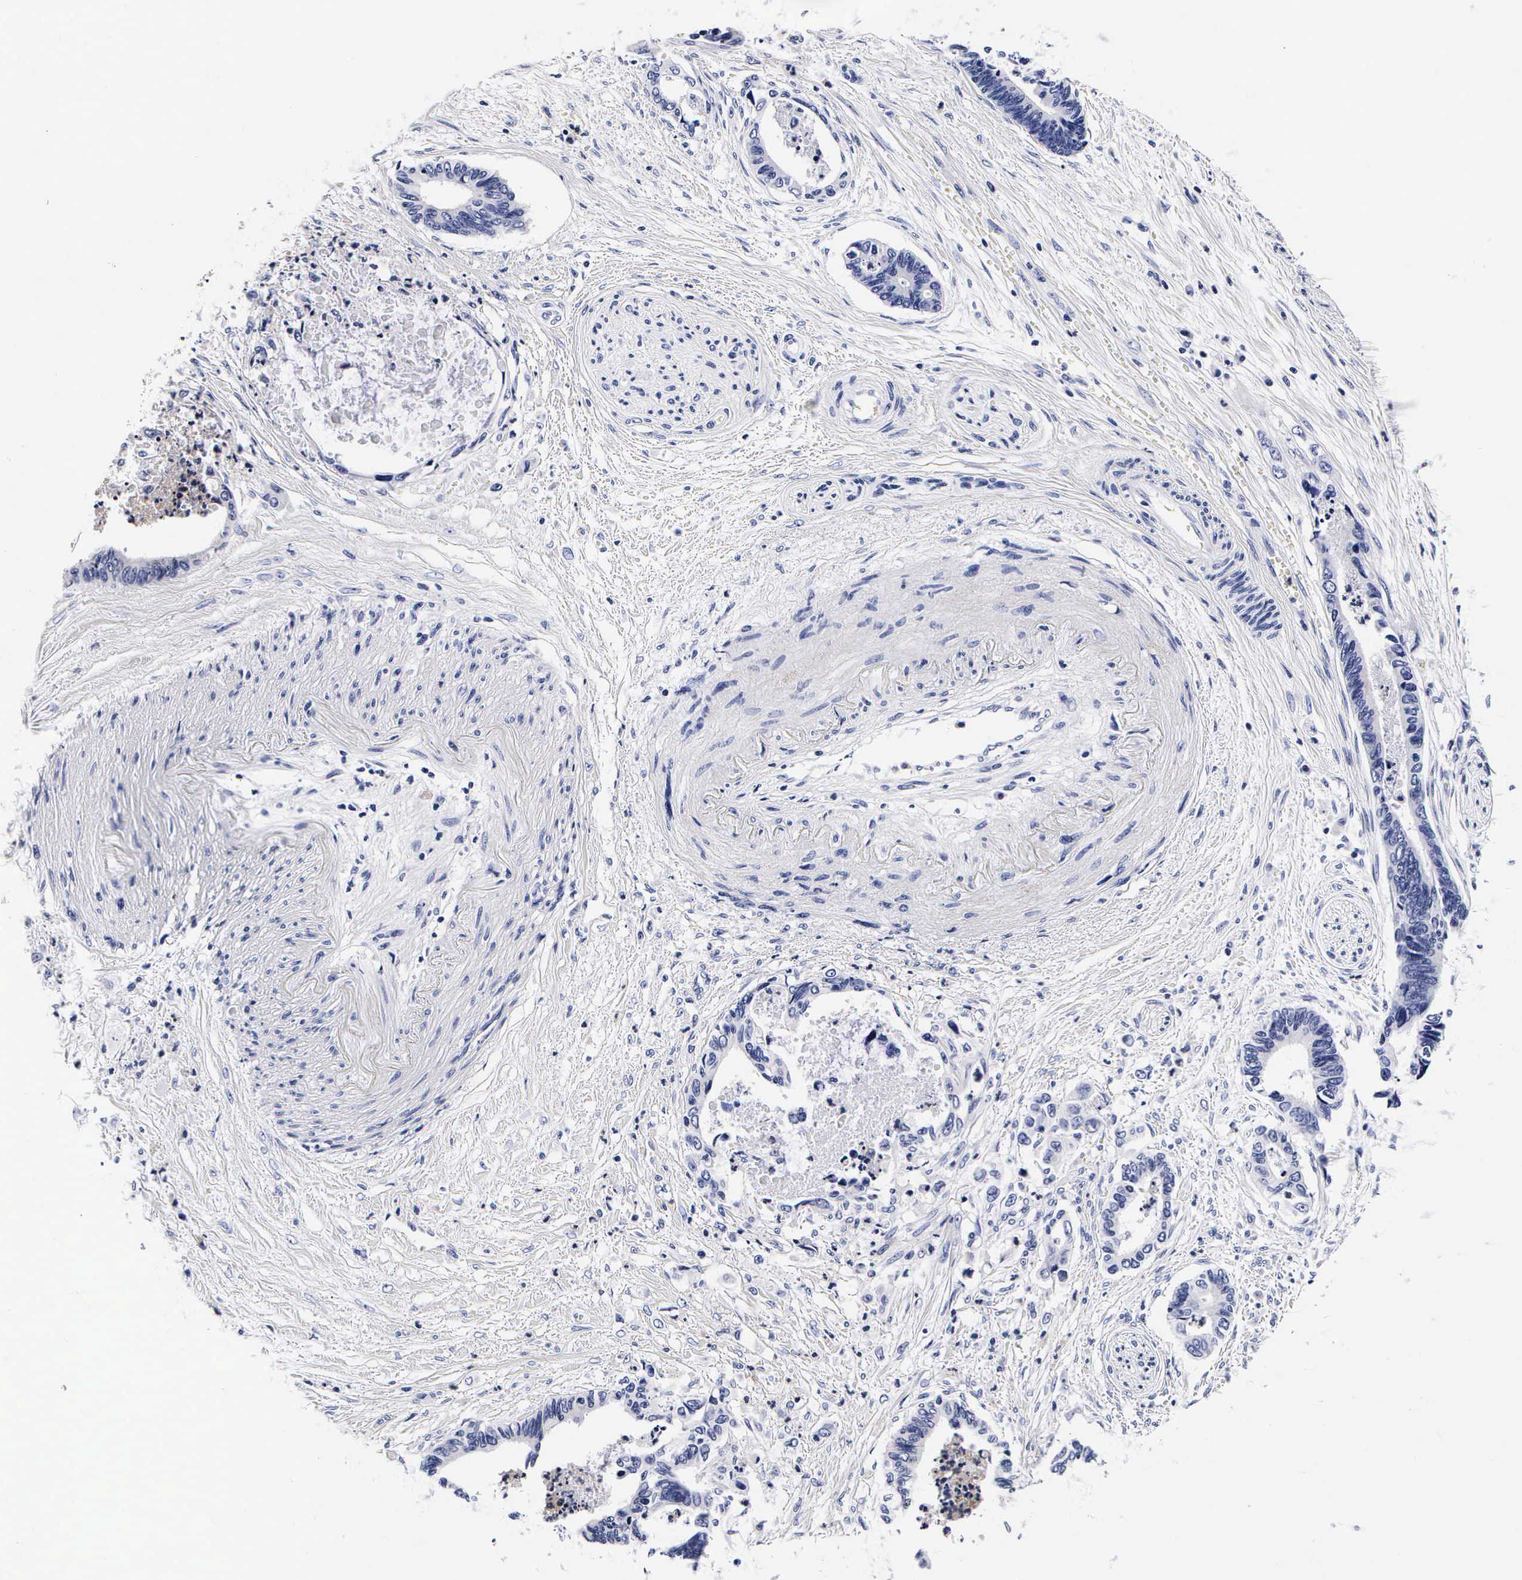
{"staining": {"intensity": "negative", "quantity": "none", "location": "none"}, "tissue": "pancreatic cancer", "cell_type": "Tumor cells", "image_type": "cancer", "snomed": [{"axis": "morphology", "description": "Adenocarcinoma, NOS"}, {"axis": "topography", "description": "Pancreas"}], "caption": "Immunohistochemistry micrograph of human adenocarcinoma (pancreatic) stained for a protein (brown), which displays no positivity in tumor cells. (DAB immunohistochemistry with hematoxylin counter stain).", "gene": "RNASE6", "patient": {"sex": "female", "age": 70}}